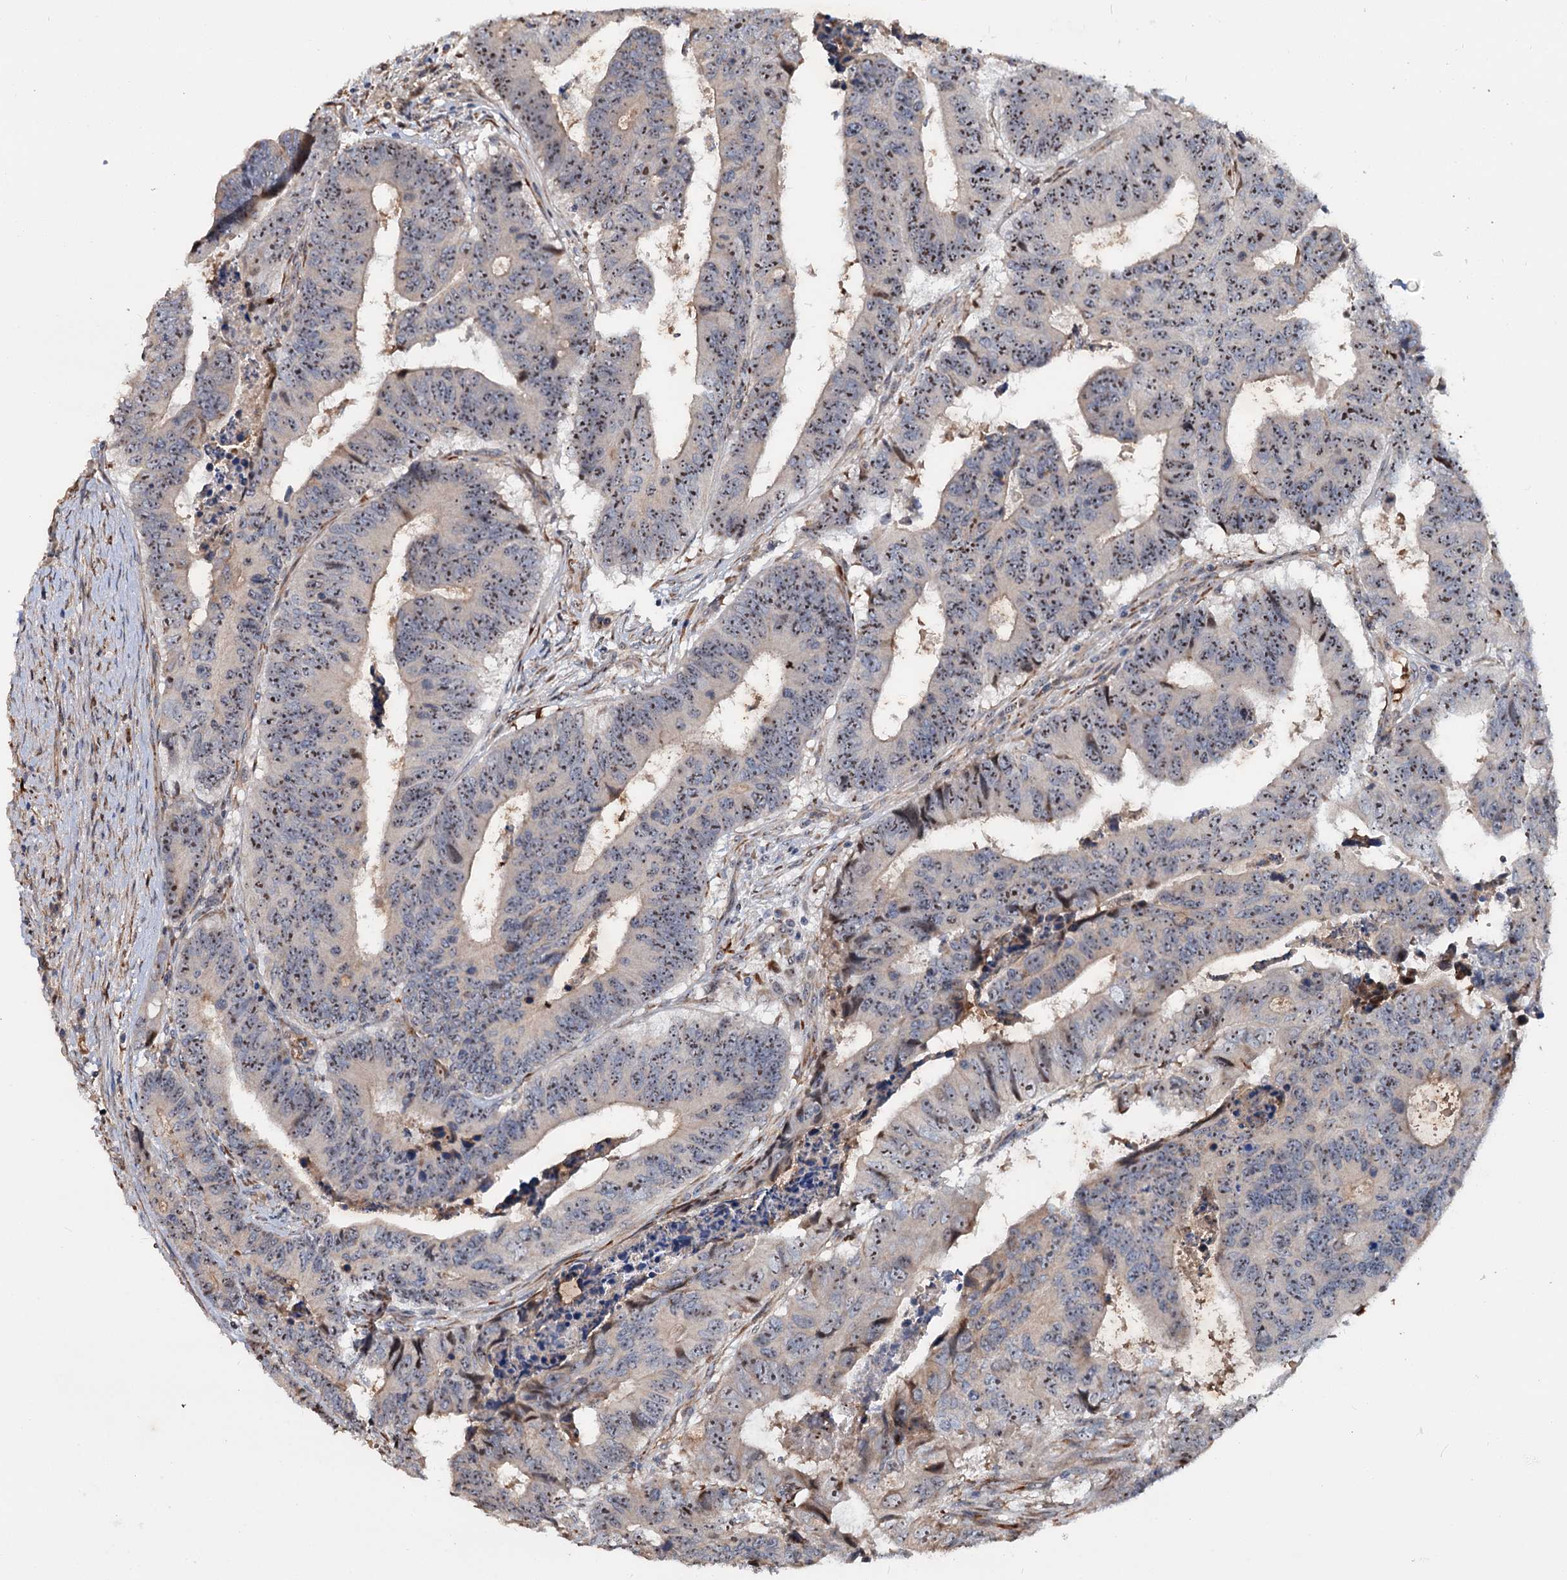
{"staining": {"intensity": "moderate", "quantity": ">75%", "location": "cytoplasmic/membranous,nuclear"}, "tissue": "colorectal cancer", "cell_type": "Tumor cells", "image_type": "cancer", "snomed": [{"axis": "morphology", "description": "Adenocarcinoma, NOS"}, {"axis": "topography", "description": "Rectum"}], "caption": "Colorectal cancer (adenocarcinoma) tissue displays moderate cytoplasmic/membranous and nuclear expression in approximately >75% of tumor cells", "gene": "PTDSS2", "patient": {"sex": "male", "age": 84}}